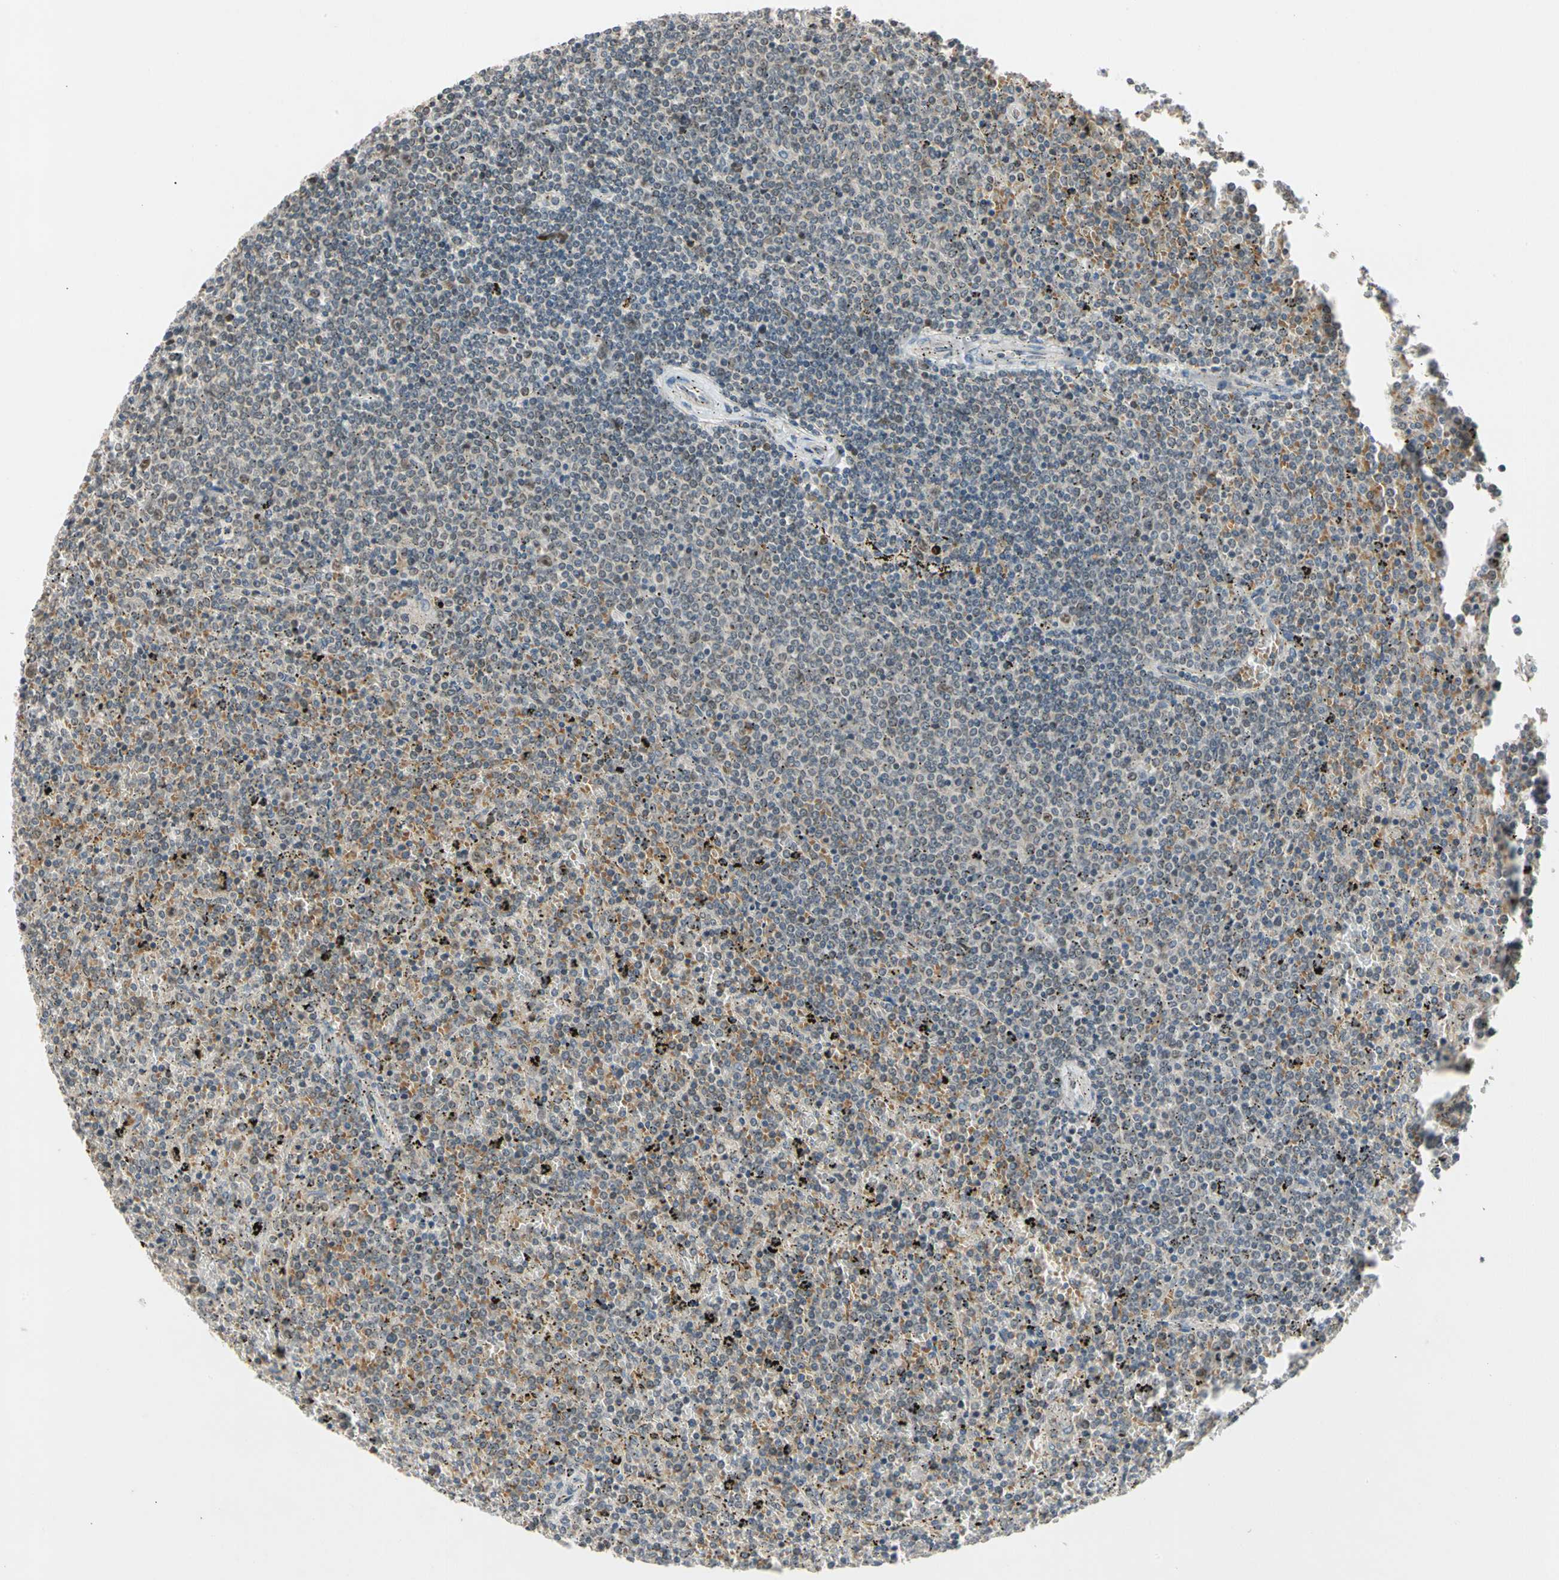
{"staining": {"intensity": "negative", "quantity": "none", "location": "none"}, "tissue": "lymphoma", "cell_type": "Tumor cells", "image_type": "cancer", "snomed": [{"axis": "morphology", "description": "Malignant lymphoma, non-Hodgkin's type, Low grade"}, {"axis": "topography", "description": "Spleen"}], "caption": "An image of low-grade malignant lymphoma, non-Hodgkin's type stained for a protein reveals no brown staining in tumor cells. The staining was performed using DAB to visualize the protein expression in brown, while the nuclei were stained in blue with hematoxylin (Magnification: 20x).", "gene": "RIOX2", "patient": {"sex": "female", "age": 77}}